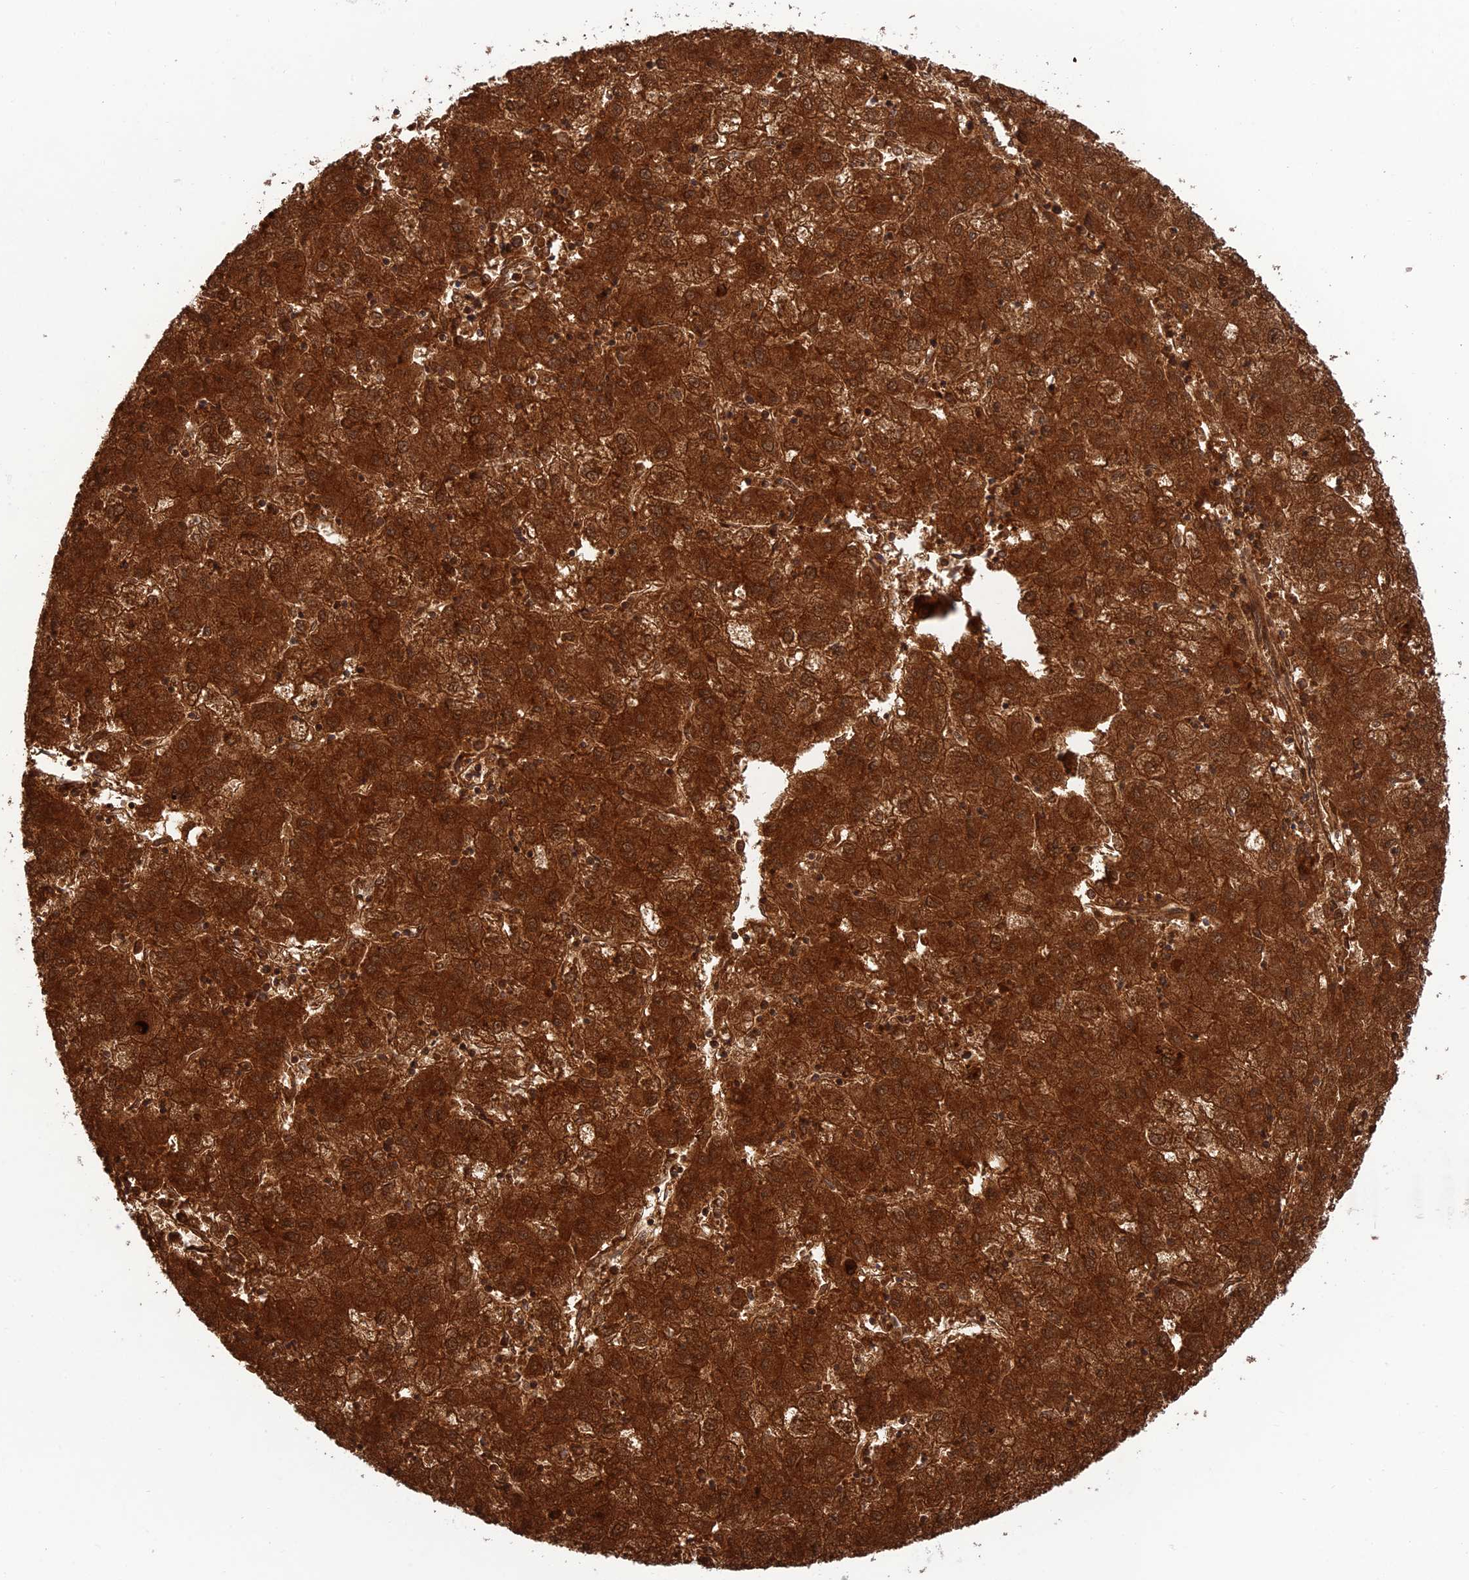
{"staining": {"intensity": "strong", "quantity": ">75%", "location": "cytoplasmic/membranous"}, "tissue": "liver cancer", "cell_type": "Tumor cells", "image_type": "cancer", "snomed": [{"axis": "morphology", "description": "Carcinoma, Hepatocellular, NOS"}, {"axis": "topography", "description": "Liver"}], "caption": "A brown stain labels strong cytoplasmic/membranous positivity of a protein in liver hepatocellular carcinoma tumor cells. (DAB = brown stain, brightfield microscopy at high magnification).", "gene": "PIMREG", "patient": {"sex": "male", "age": 72}}